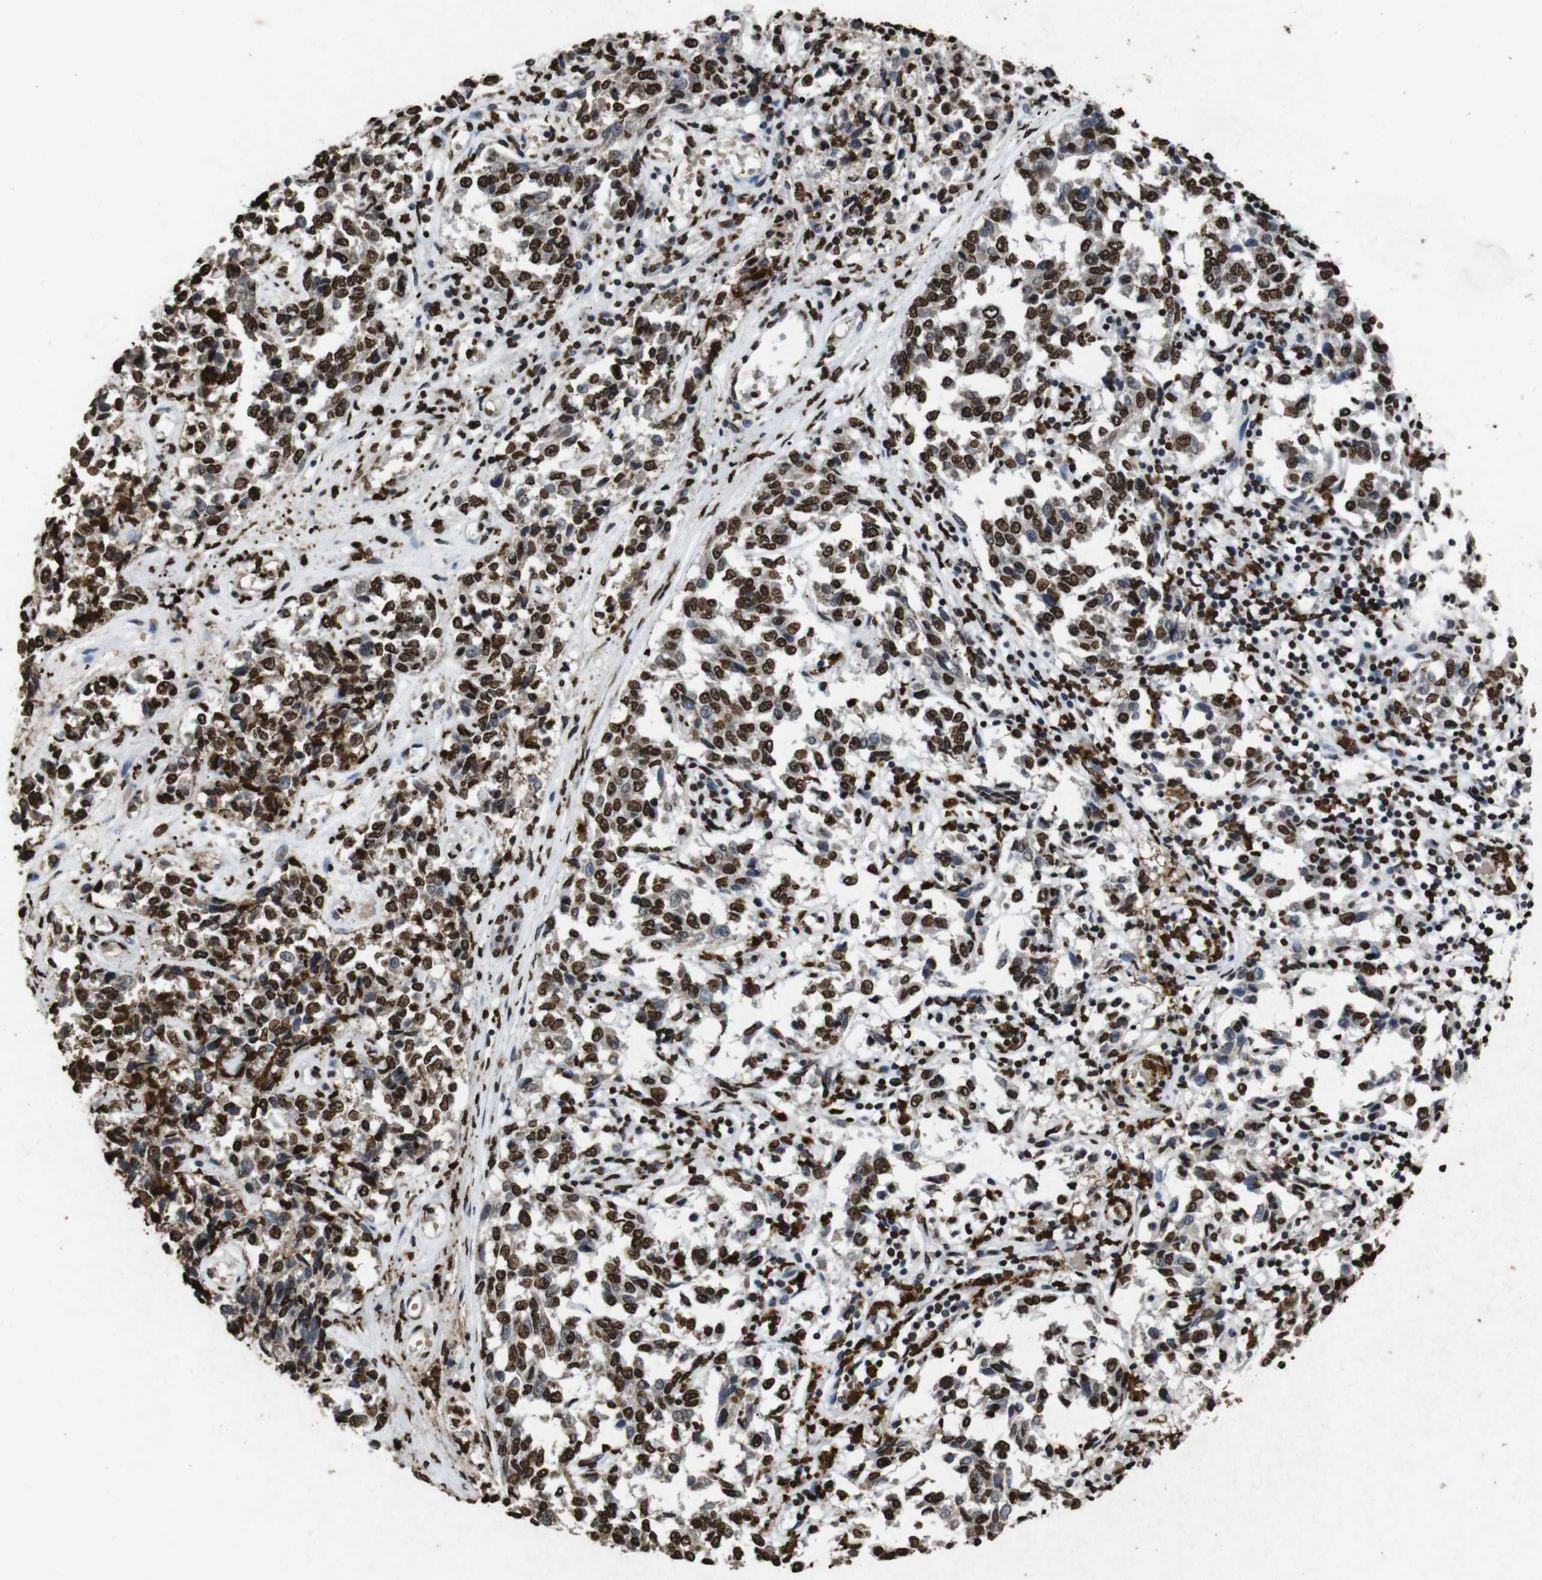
{"staining": {"intensity": "strong", "quantity": ">75%", "location": "nuclear"}, "tissue": "melanoma", "cell_type": "Tumor cells", "image_type": "cancer", "snomed": [{"axis": "morphology", "description": "Malignant melanoma, NOS"}, {"axis": "topography", "description": "Skin"}], "caption": "An immunohistochemistry (IHC) photomicrograph of tumor tissue is shown. Protein staining in brown shows strong nuclear positivity in melanoma within tumor cells.", "gene": "MDM2", "patient": {"sex": "female", "age": 64}}